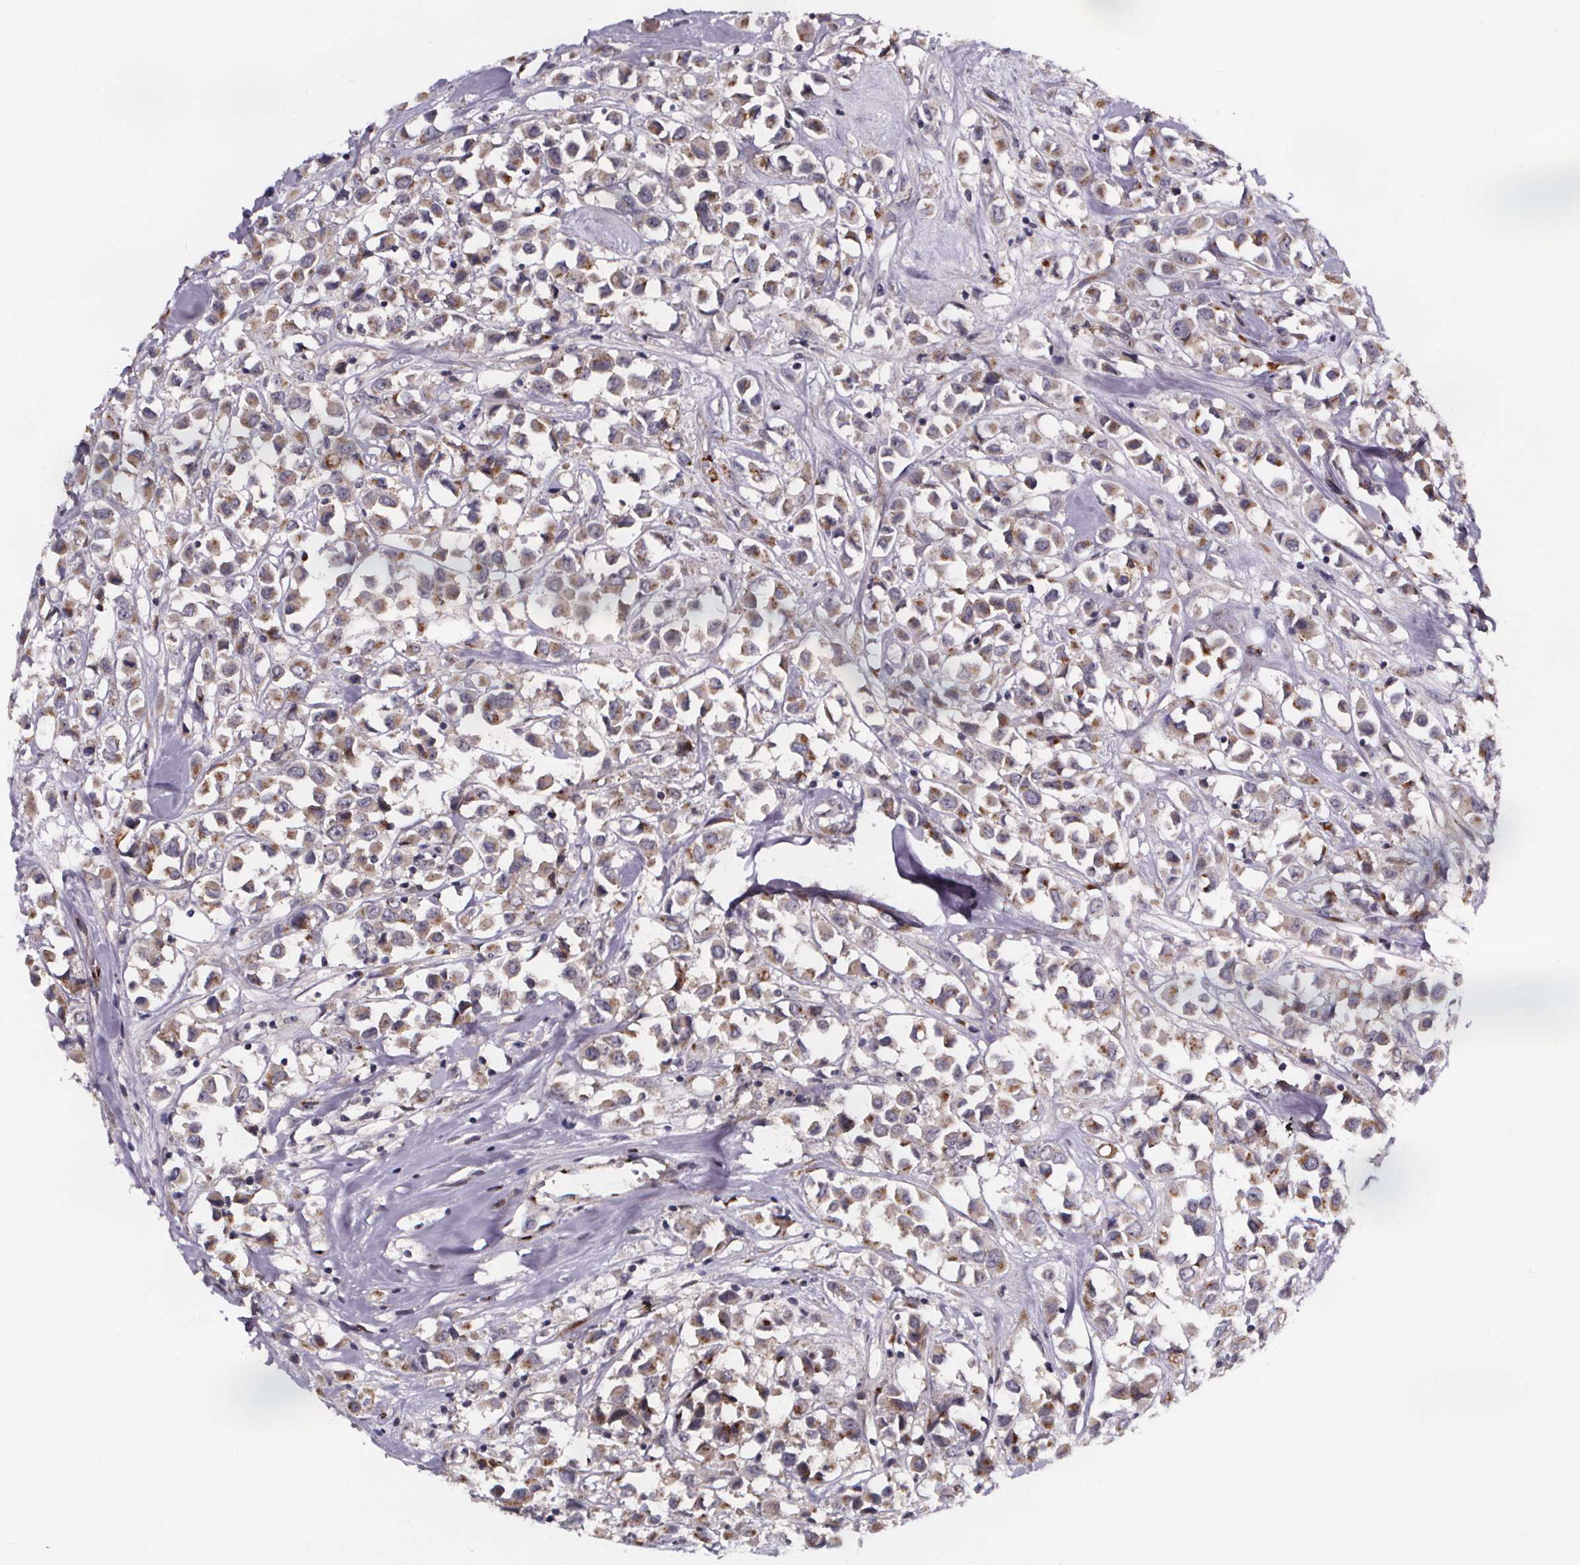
{"staining": {"intensity": "moderate", "quantity": "25%-75%", "location": "cytoplasmic/membranous"}, "tissue": "breast cancer", "cell_type": "Tumor cells", "image_type": "cancer", "snomed": [{"axis": "morphology", "description": "Duct carcinoma"}, {"axis": "topography", "description": "Breast"}], "caption": "High-power microscopy captured an immunohistochemistry (IHC) micrograph of breast infiltrating ductal carcinoma, revealing moderate cytoplasmic/membranous expression in approximately 25%-75% of tumor cells.", "gene": "NDST1", "patient": {"sex": "female", "age": 61}}